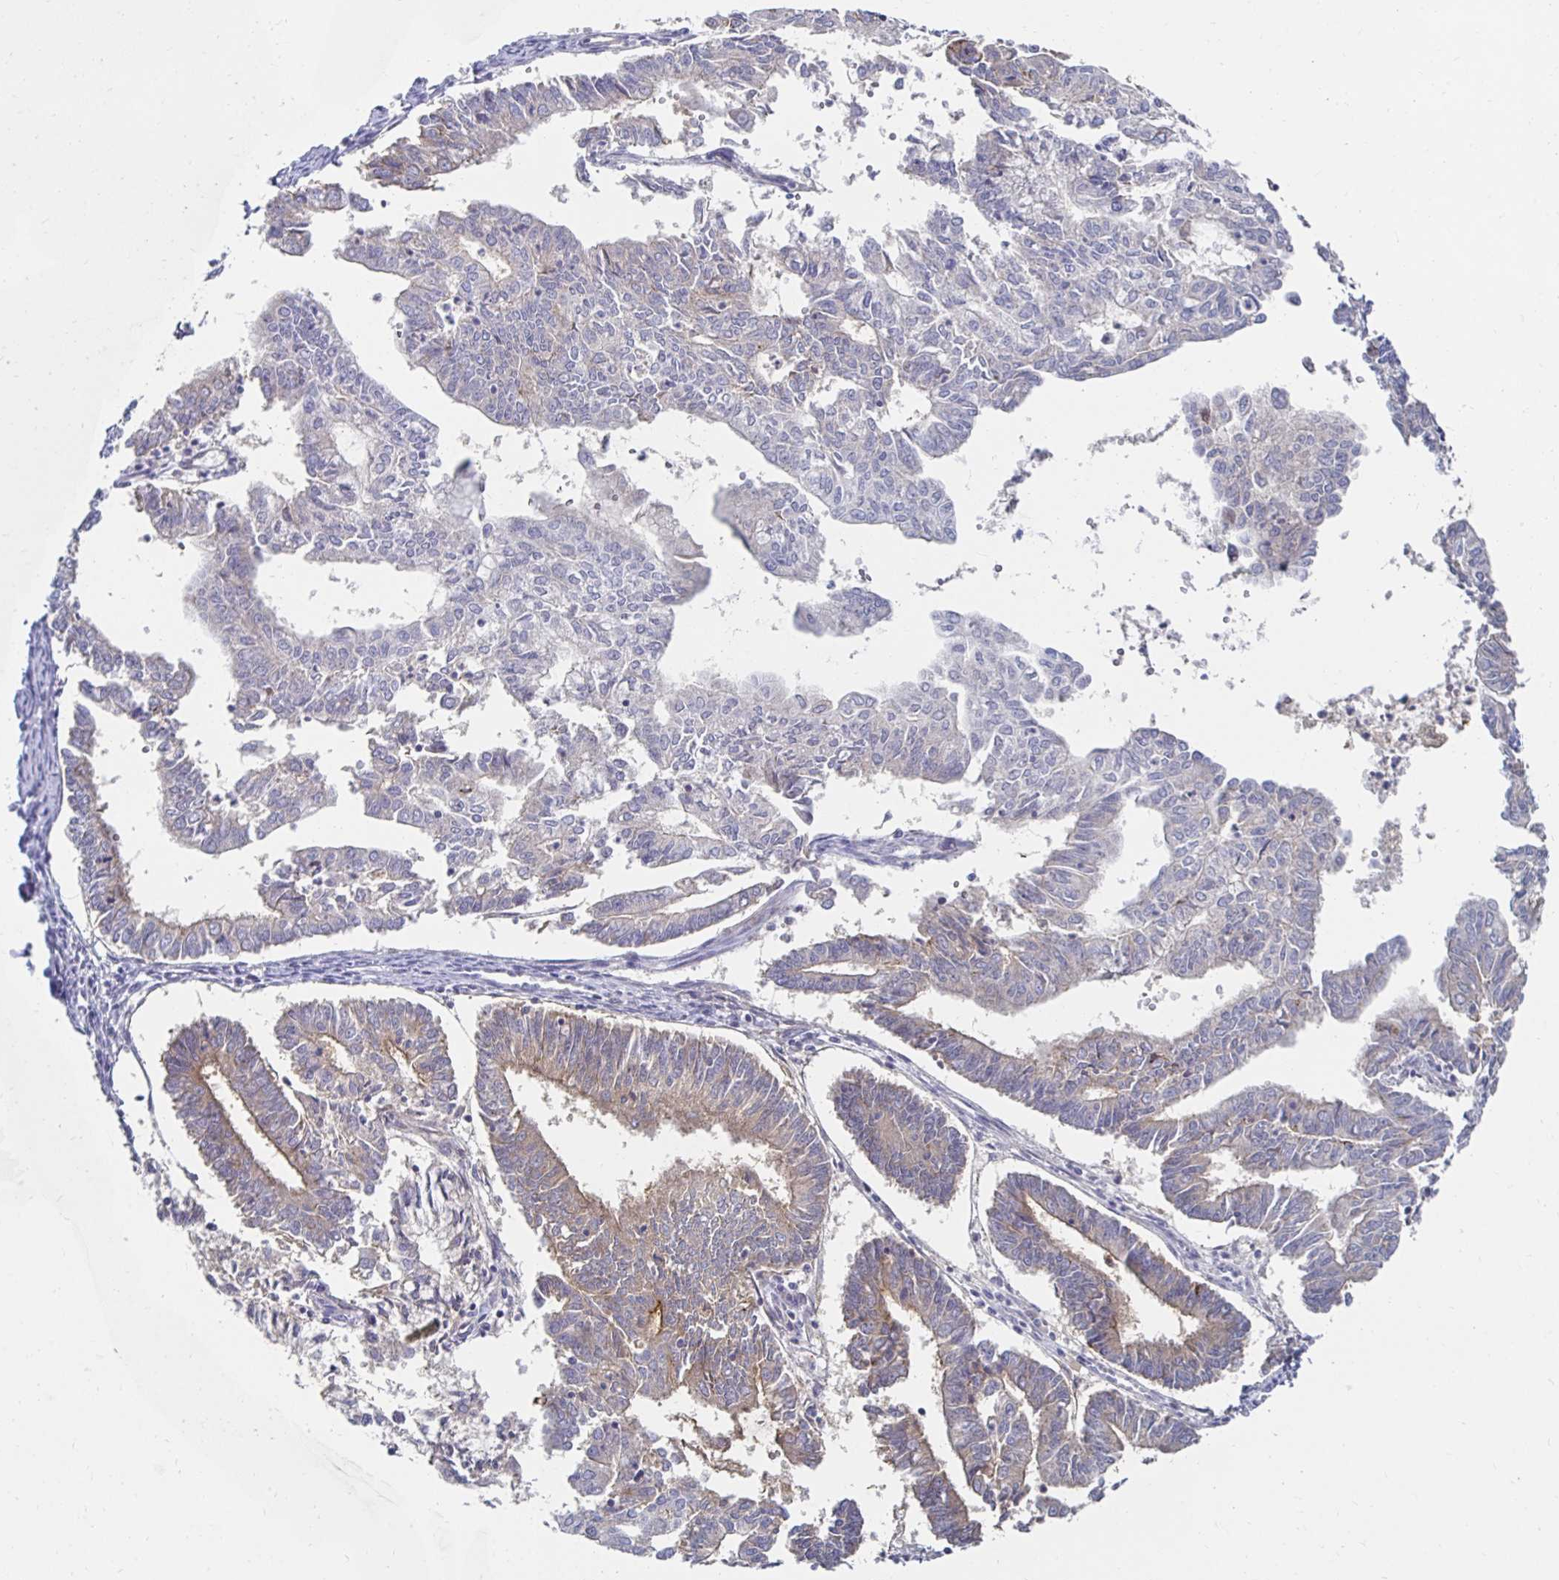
{"staining": {"intensity": "weak", "quantity": "<25%", "location": "cytoplasmic/membranous"}, "tissue": "endometrial cancer", "cell_type": "Tumor cells", "image_type": "cancer", "snomed": [{"axis": "morphology", "description": "Adenocarcinoma, NOS"}, {"axis": "topography", "description": "Endometrium"}], "caption": "IHC image of endometrial cancer (adenocarcinoma) stained for a protein (brown), which shows no expression in tumor cells.", "gene": "NOCT", "patient": {"sex": "female", "age": 61}}